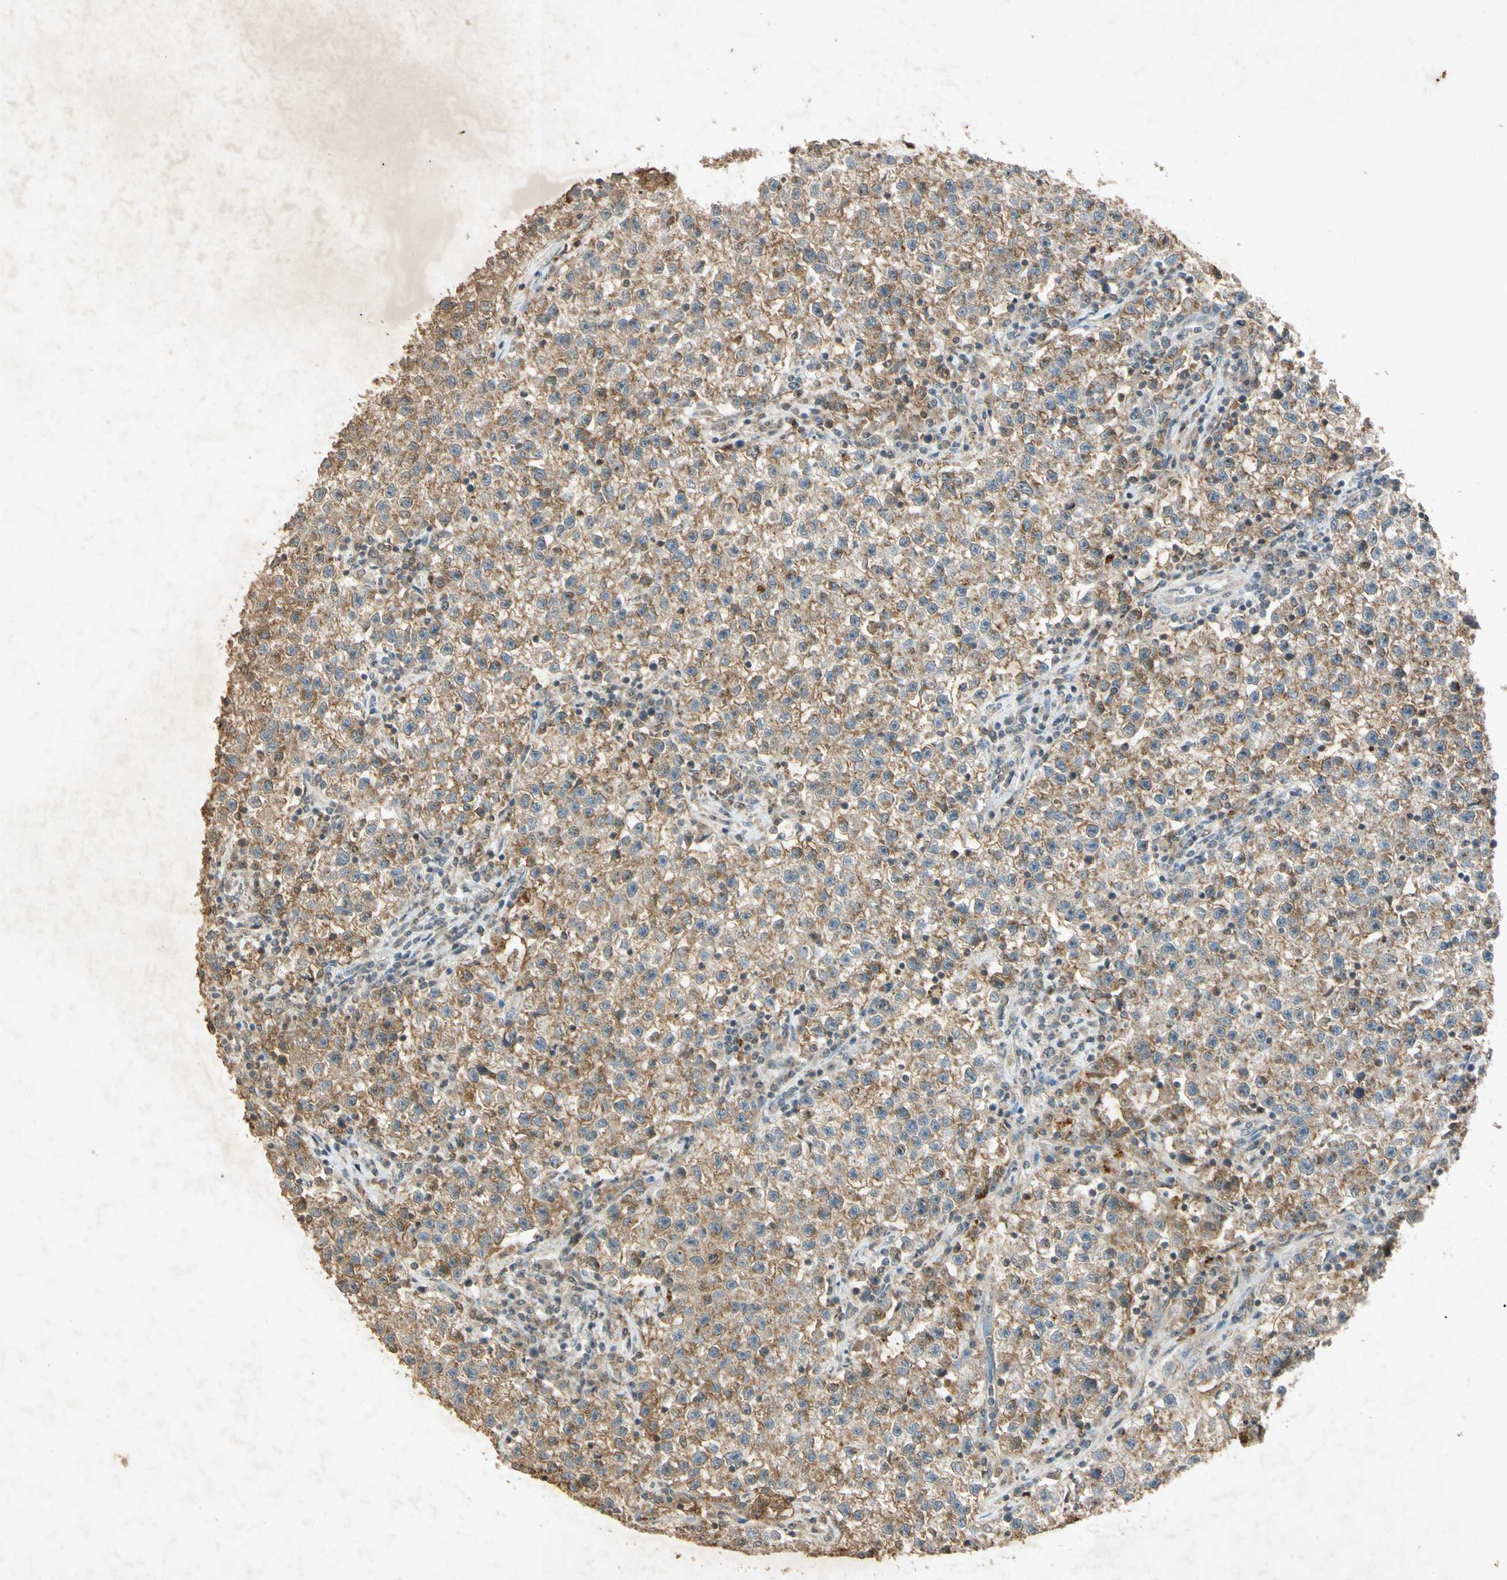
{"staining": {"intensity": "moderate", "quantity": "25%-75%", "location": "cytoplasmic/membranous"}, "tissue": "testis cancer", "cell_type": "Tumor cells", "image_type": "cancer", "snomed": [{"axis": "morphology", "description": "Seminoma, NOS"}, {"axis": "topography", "description": "Testis"}], "caption": "Testis seminoma stained for a protein displays moderate cytoplasmic/membranous positivity in tumor cells.", "gene": "MSRB1", "patient": {"sex": "male", "age": 22}}